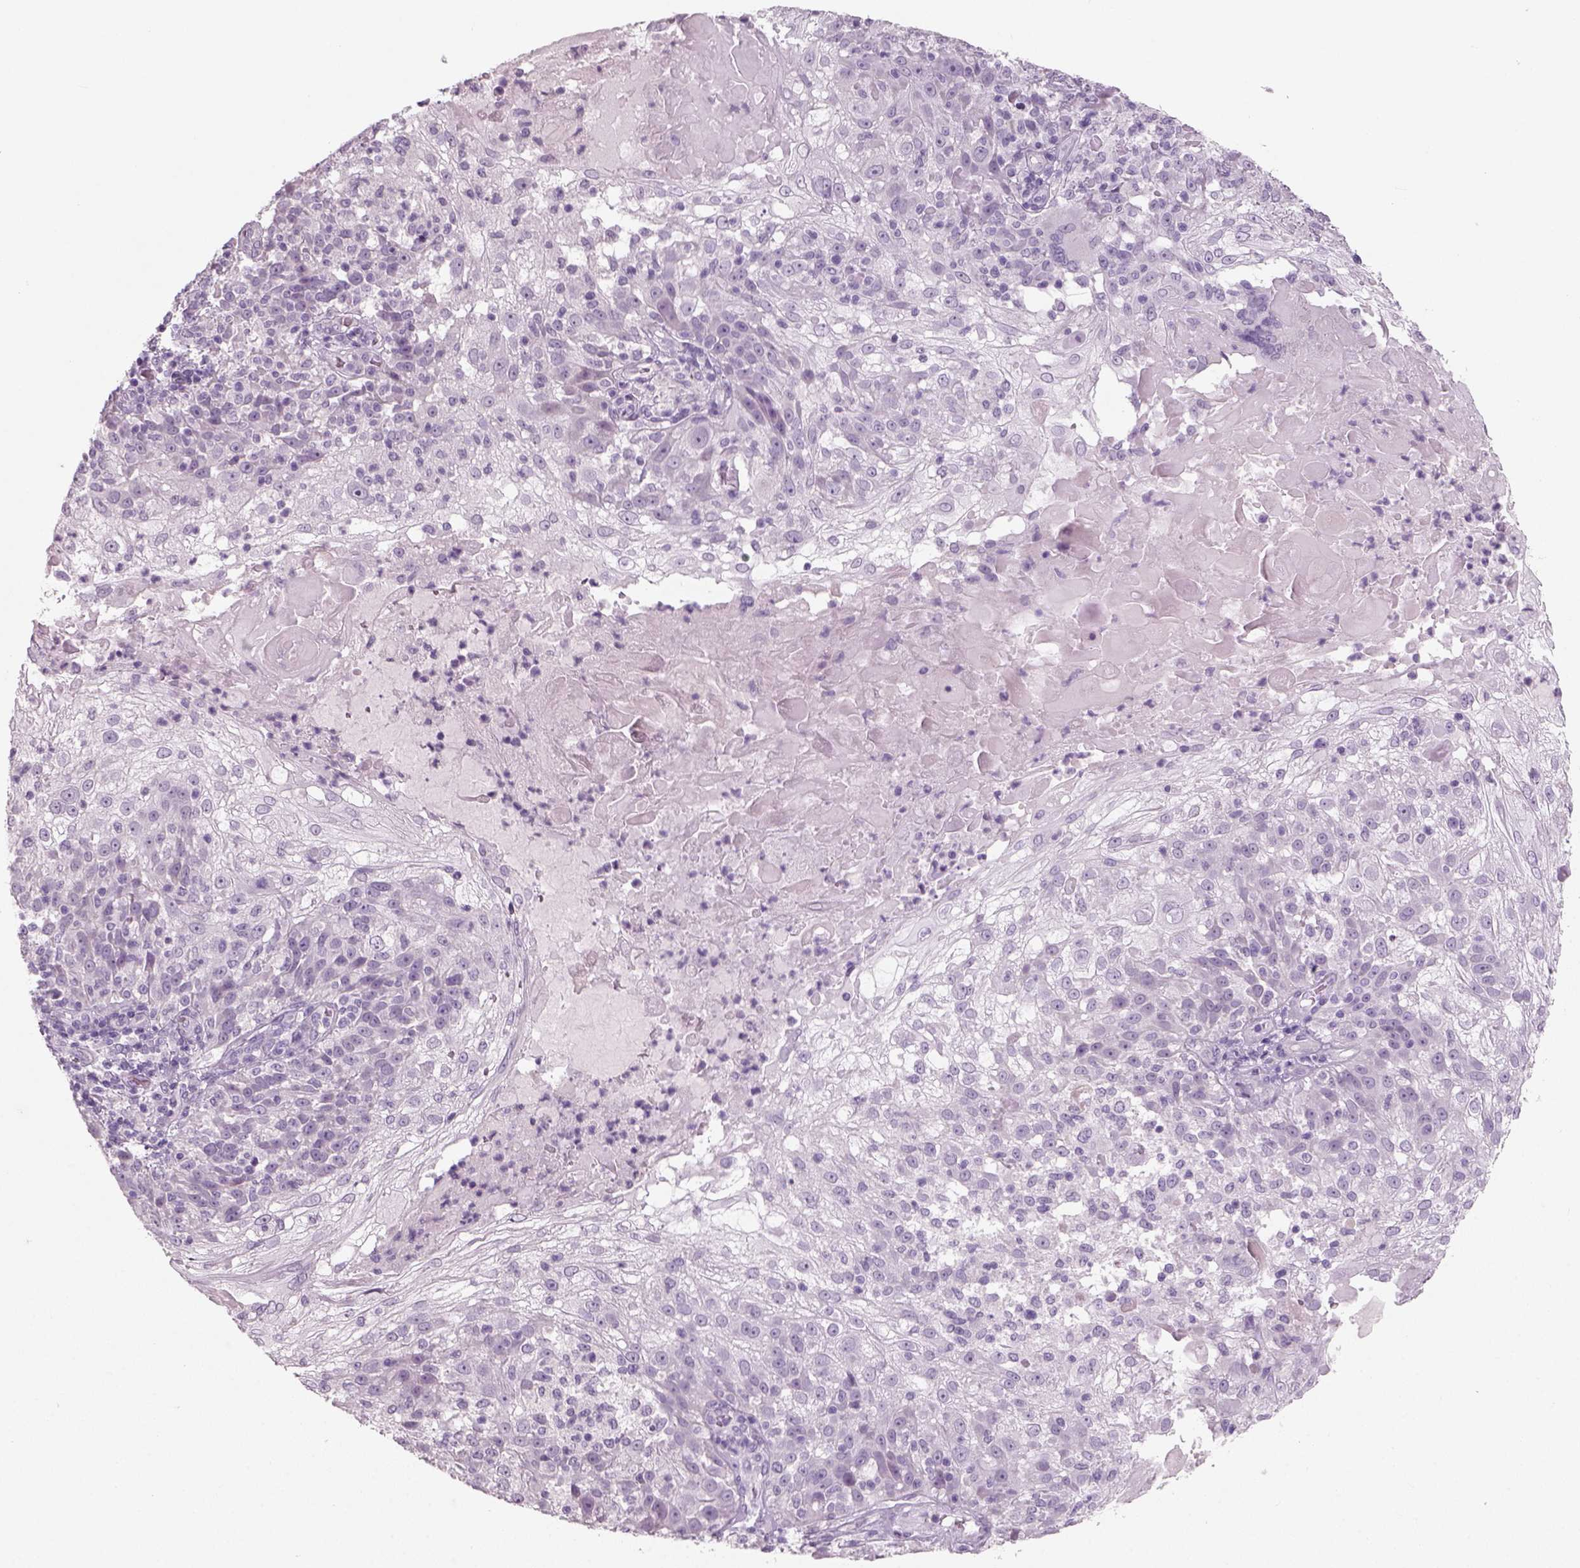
{"staining": {"intensity": "negative", "quantity": "none", "location": "none"}, "tissue": "skin cancer", "cell_type": "Tumor cells", "image_type": "cancer", "snomed": [{"axis": "morphology", "description": "Normal tissue, NOS"}, {"axis": "morphology", "description": "Squamous cell carcinoma, NOS"}, {"axis": "topography", "description": "Skin"}], "caption": "Immunohistochemistry (IHC) of human skin cancer (squamous cell carcinoma) reveals no positivity in tumor cells.", "gene": "SLC6A2", "patient": {"sex": "female", "age": 83}}